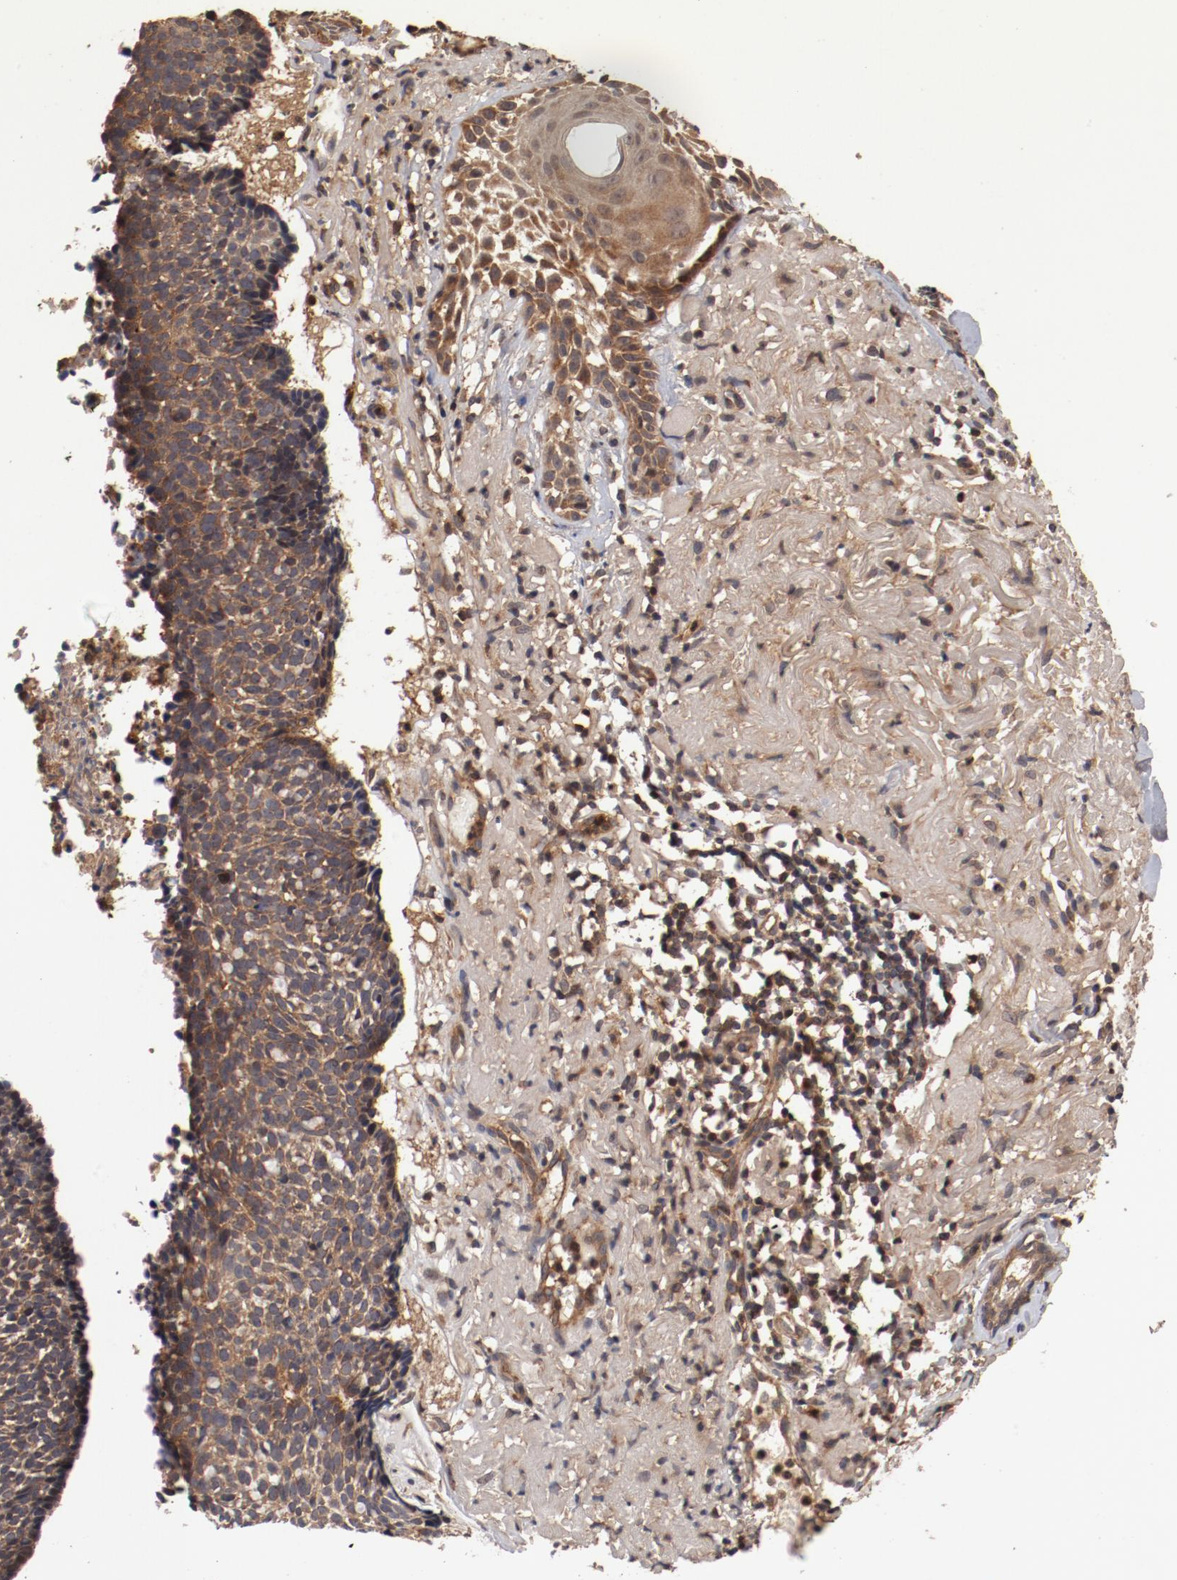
{"staining": {"intensity": "moderate", "quantity": ">75%", "location": "cytoplasmic/membranous"}, "tissue": "skin cancer", "cell_type": "Tumor cells", "image_type": "cancer", "snomed": [{"axis": "morphology", "description": "Basal cell carcinoma"}, {"axis": "topography", "description": "Skin"}], "caption": "IHC image of human skin cancer stained for a protein (brown), which demonstrates medium levels of moderate cytoplasmic/membranous staining in about >75% of tumor cells.", "gene": "GUF1", "patient": {"sex": "female", "age": 87}}